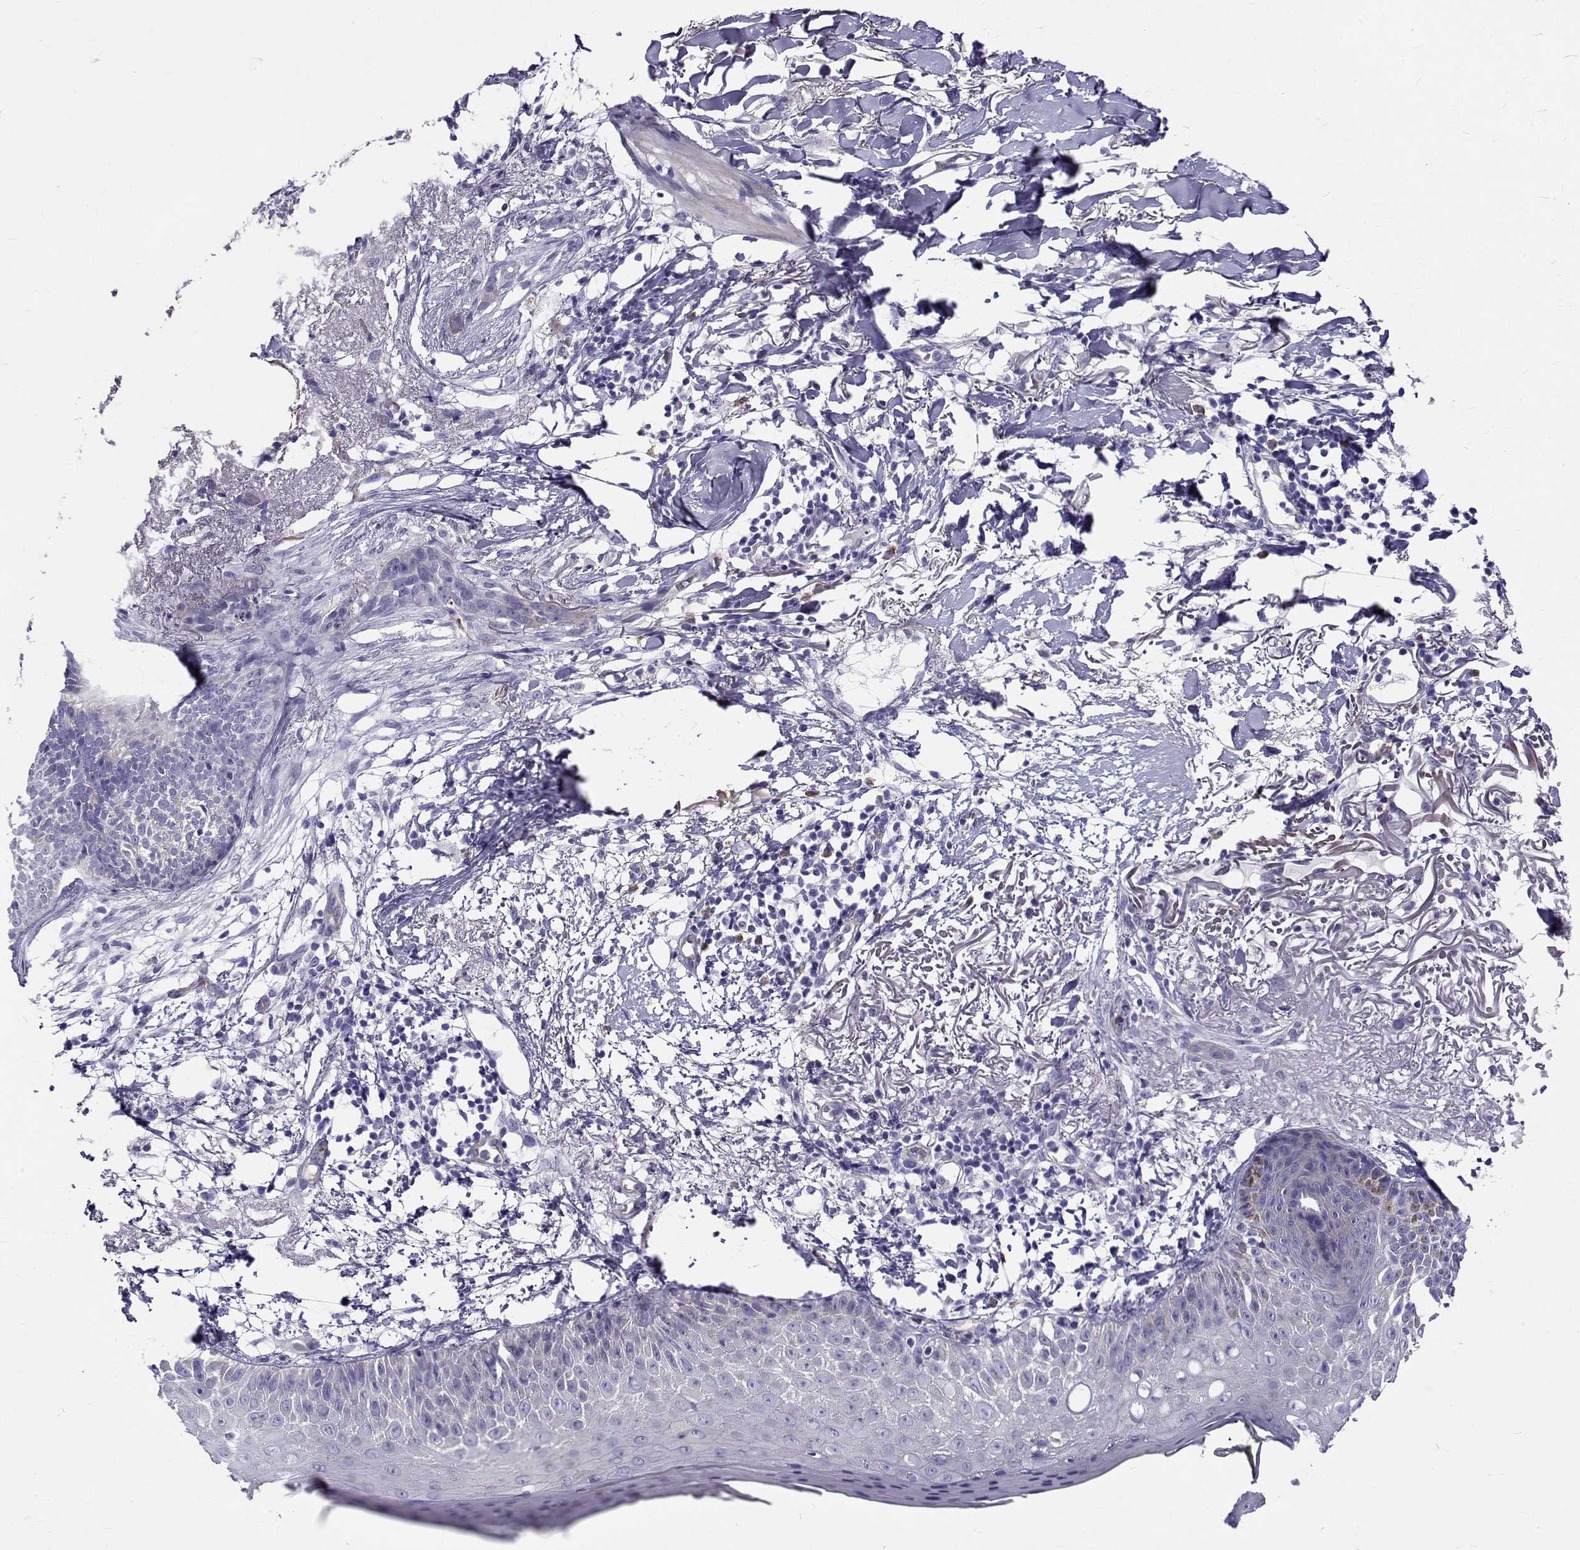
{"staining": {"intensity": "negative", "quantity": "none", "location": "none"}, "tissue": "skin cancer", "cell_type": "Tumor cells", "image_type": "cancer", "snomed": [{"axis": "morphology", "description": "Normal tissue, NOS"}, {"axis": "morphology", "description": "Basal cell carcinoma"}, {"axis": "topography", "description": "Skin"}], "caption": "Immunohistochemical staining of basal cell carcinoma (skin) displays no significant expression in tumor cells.", "gene": "IGSF1", "patient": {"sex": "male", "age": 84}}